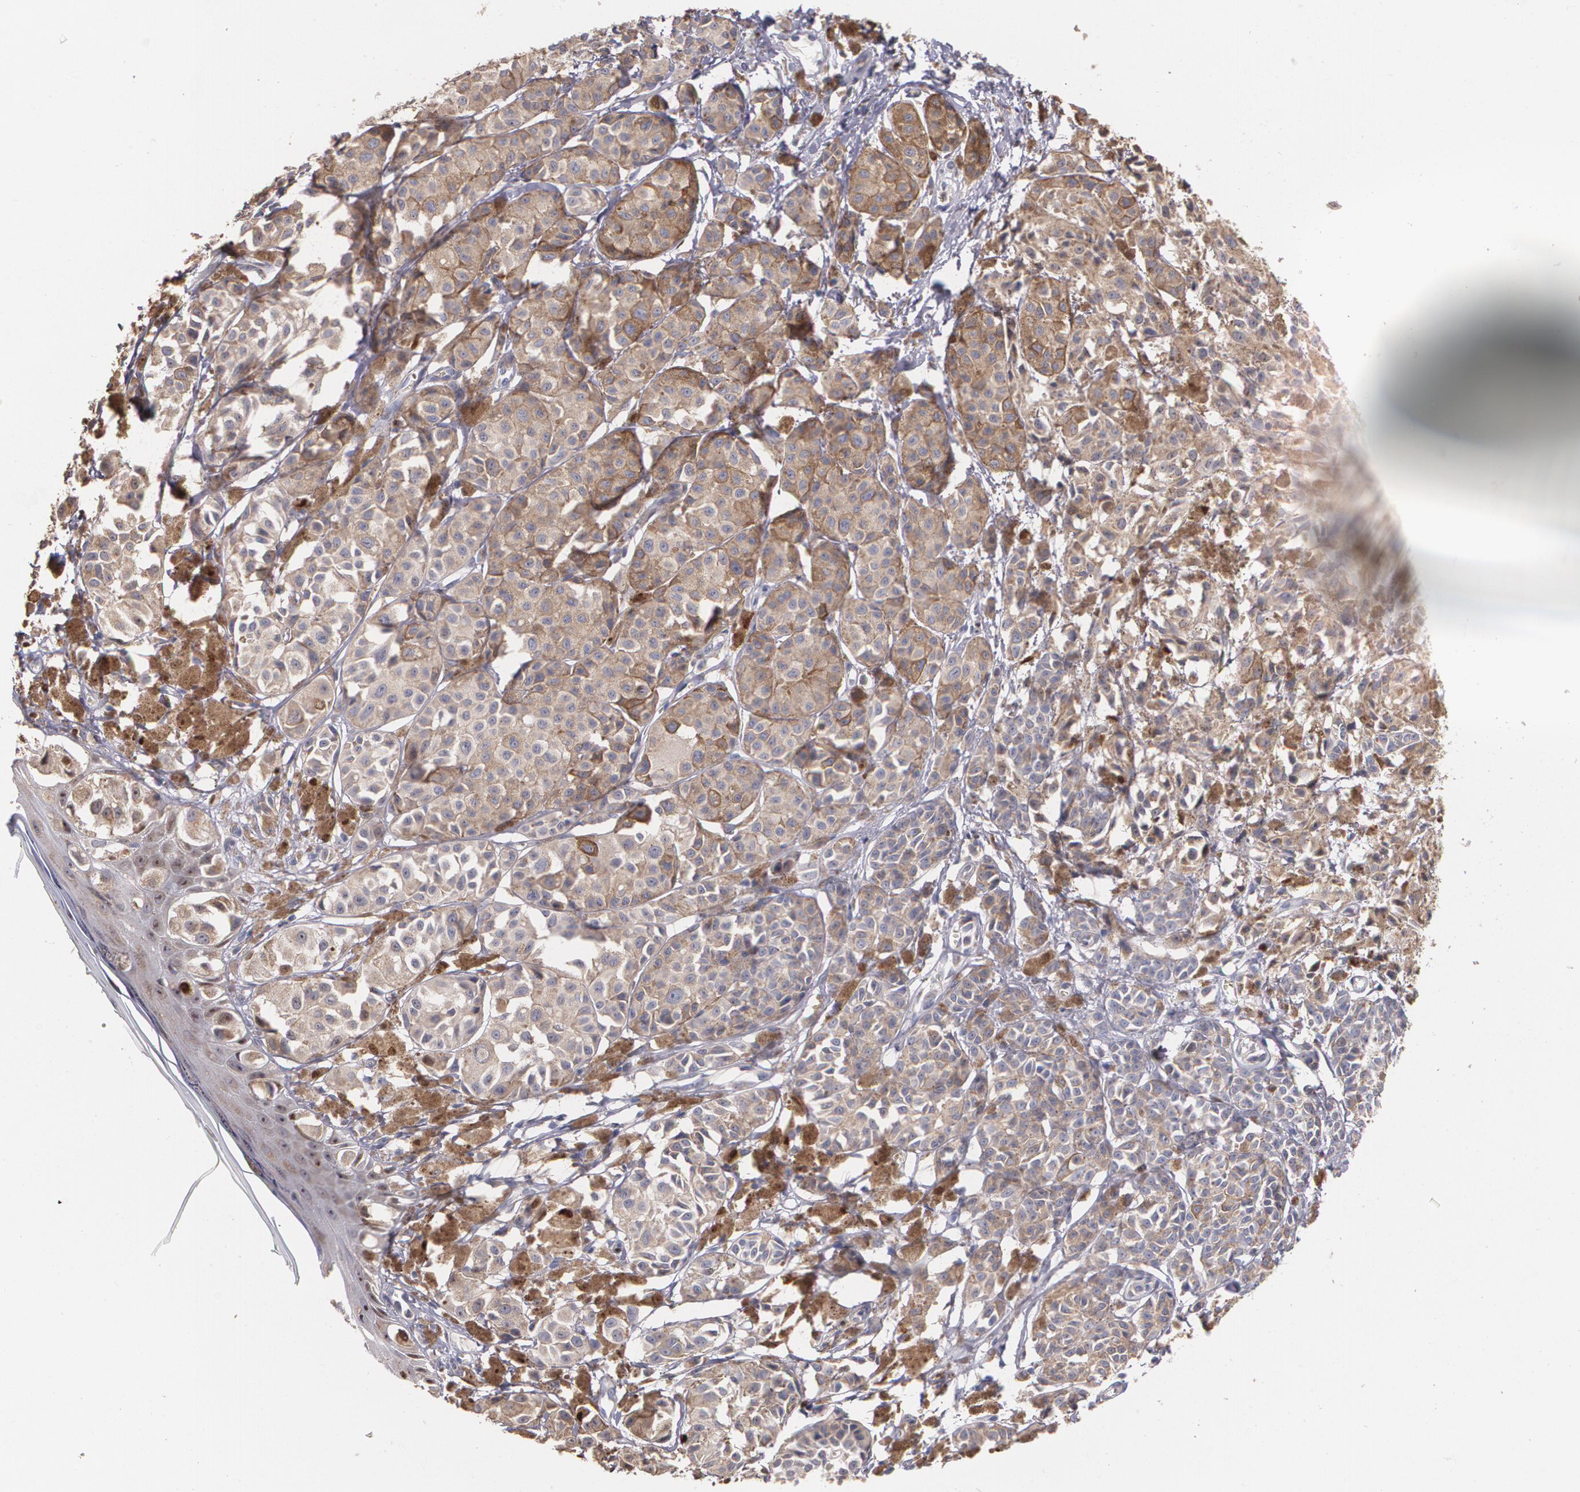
{"staining": {"intensity": "moderate", "quantity": ">75%", "location": "cytoplasmic/membranous"}, "tissue": "melanoma", "cell_type": "Tumor cells", "image_type": "cancer", "snomed": [{"axis": "morphology", "description": "Malignant melanoma, NOS"}, {"axis": "topography", "description": "Skin"}], "caption": "Protein expression analysis of malignant melanoma displays moderate cytoplasmic/membranous expression in approximately >75% of tumor cells.", "gene": "ATF3", "patient": {"sex": "male", "age": 76}}